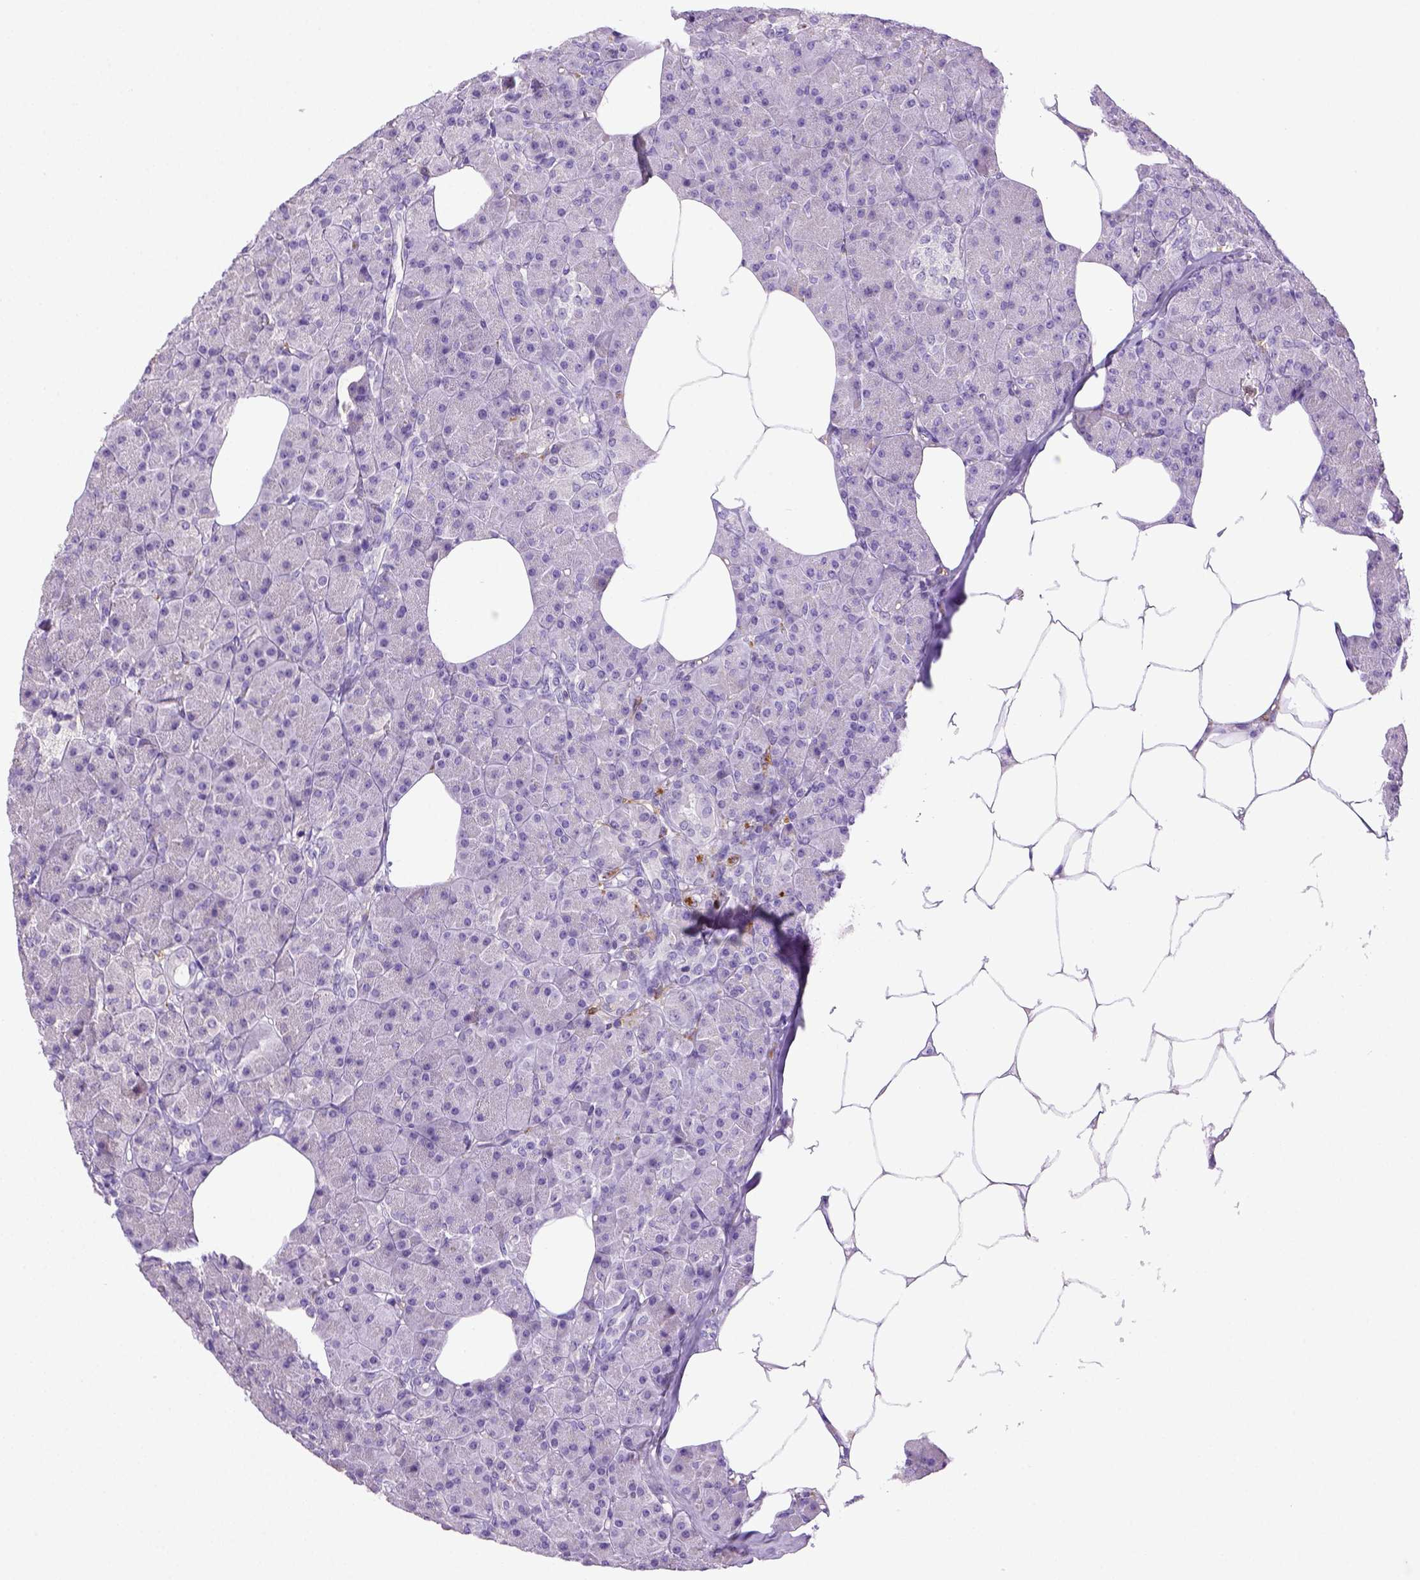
{"staining": {"intensity": "negative", "quantity": "none", "location": "none"}, "tissue": "pancreas", "cell_type": "Exocrine glandular cells", "image_type": "normal", "snomed": [{"axis": "morphology", "description": "Normal tissue, NOS"}, {"axis": "topography", "description": "Pancreas"}], "caption": "Immunohistochemistry (IHC) photomicrograph of unremarkable pancreas: pancreas stained with DAB (3,3'-diaminobenzidine) demonstrates no significant protein staining in exocrine glandular cells.", "gene": "CD68", "patient": {"sex": "female", "age": 45}}